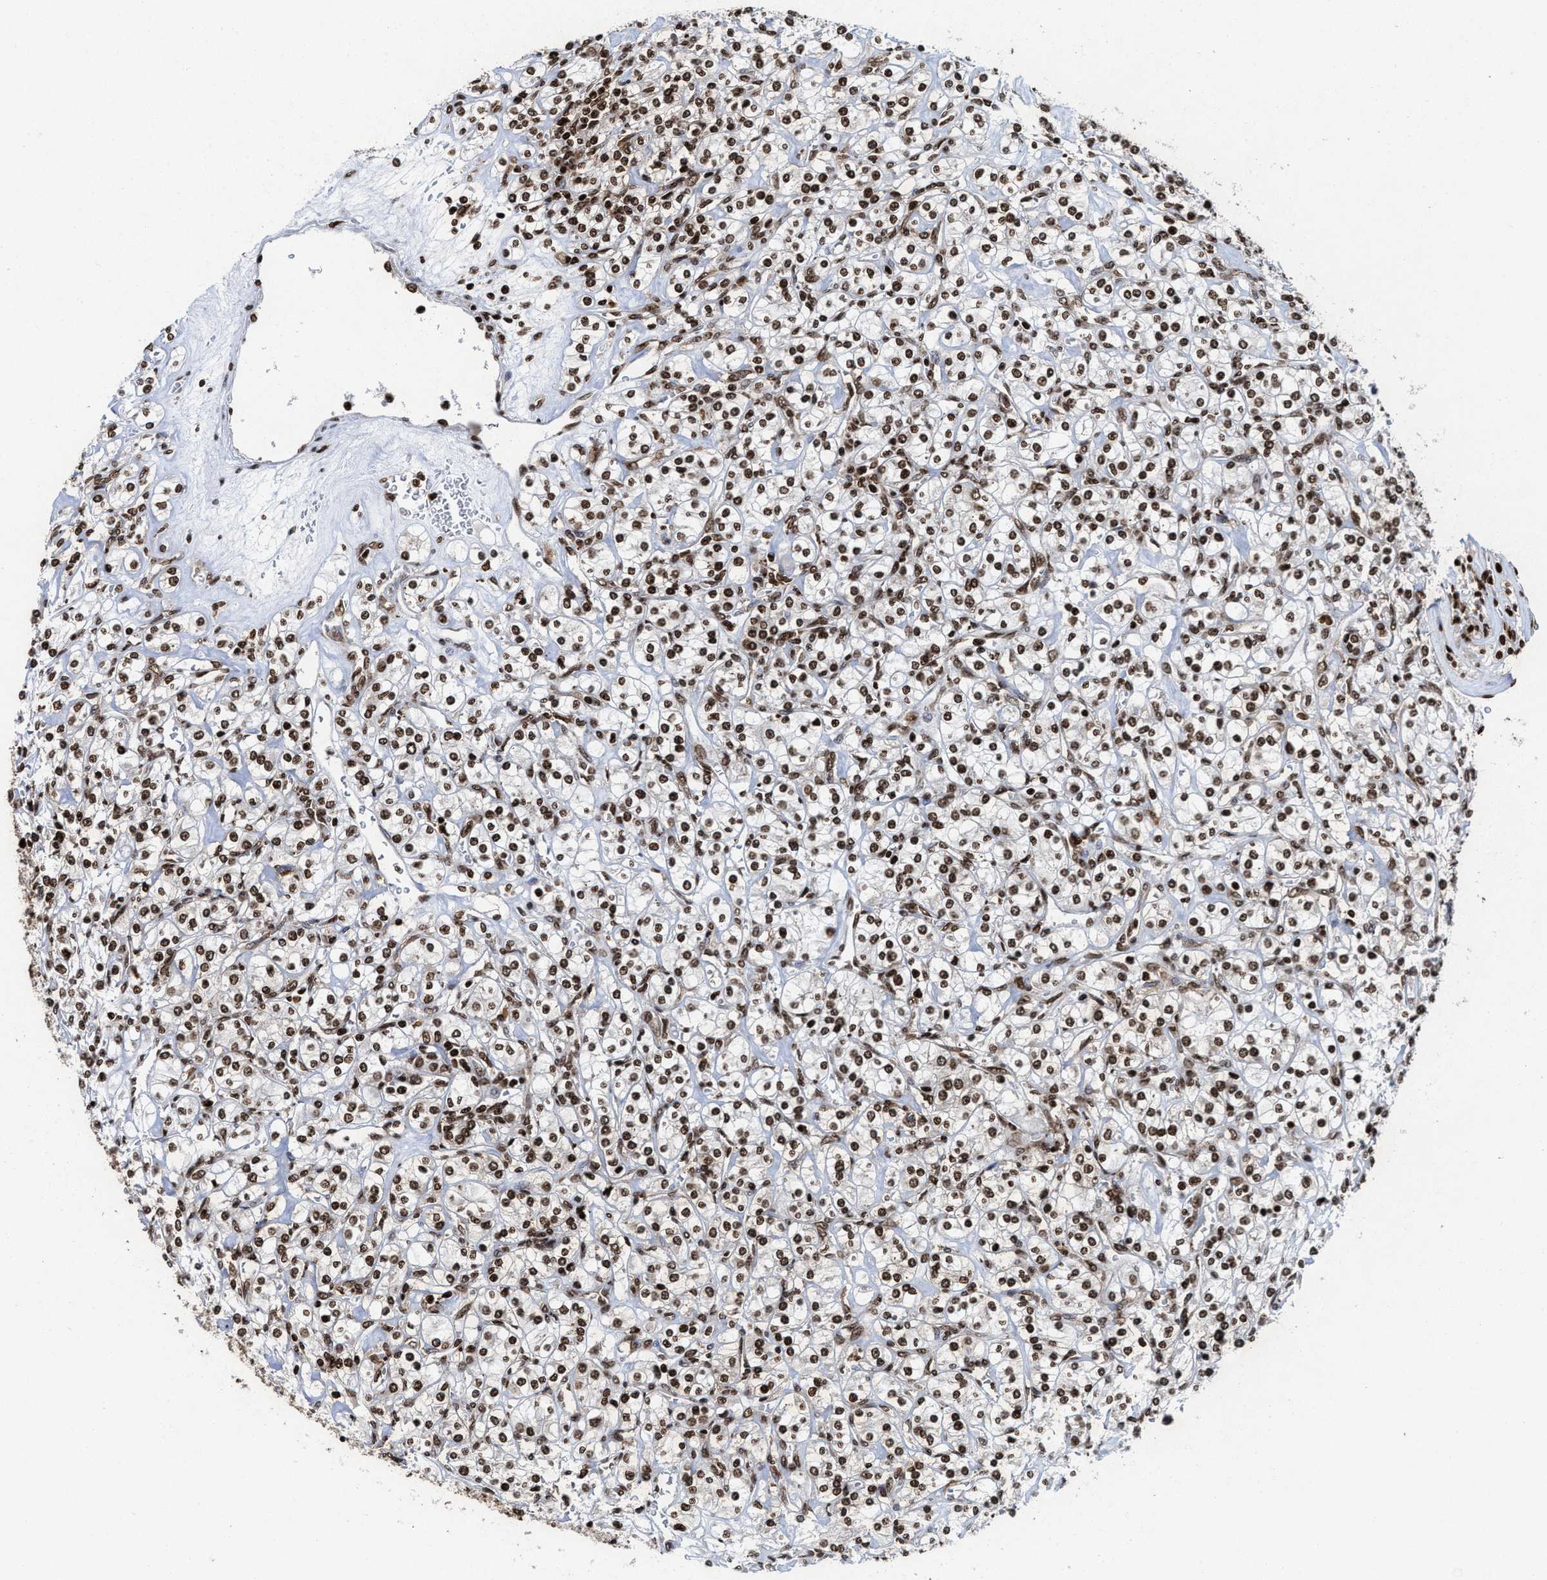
{"staining": {"intensity": "strong", "quantity": ">75%", "location": "nuclear"}, "tissue": "renal cancer", "cell_type": "Tumor cells", "image_type": "cancer", "snomed": [{"axis": "morphology", "description": "Adenocarcinoma, NOS"}, {"axis": "topography", "description": "Kidney"}], "caption": "A brown stain highlights strong nuclear expression of a protein in renal cancer (adenocarcinoma) tumor cells. Immunohistochemistry stains the protein of interest in brown and the nuclei are stained blue.", "gene": "ALYREF", "patient": {"sex": "male", "age": 77}}